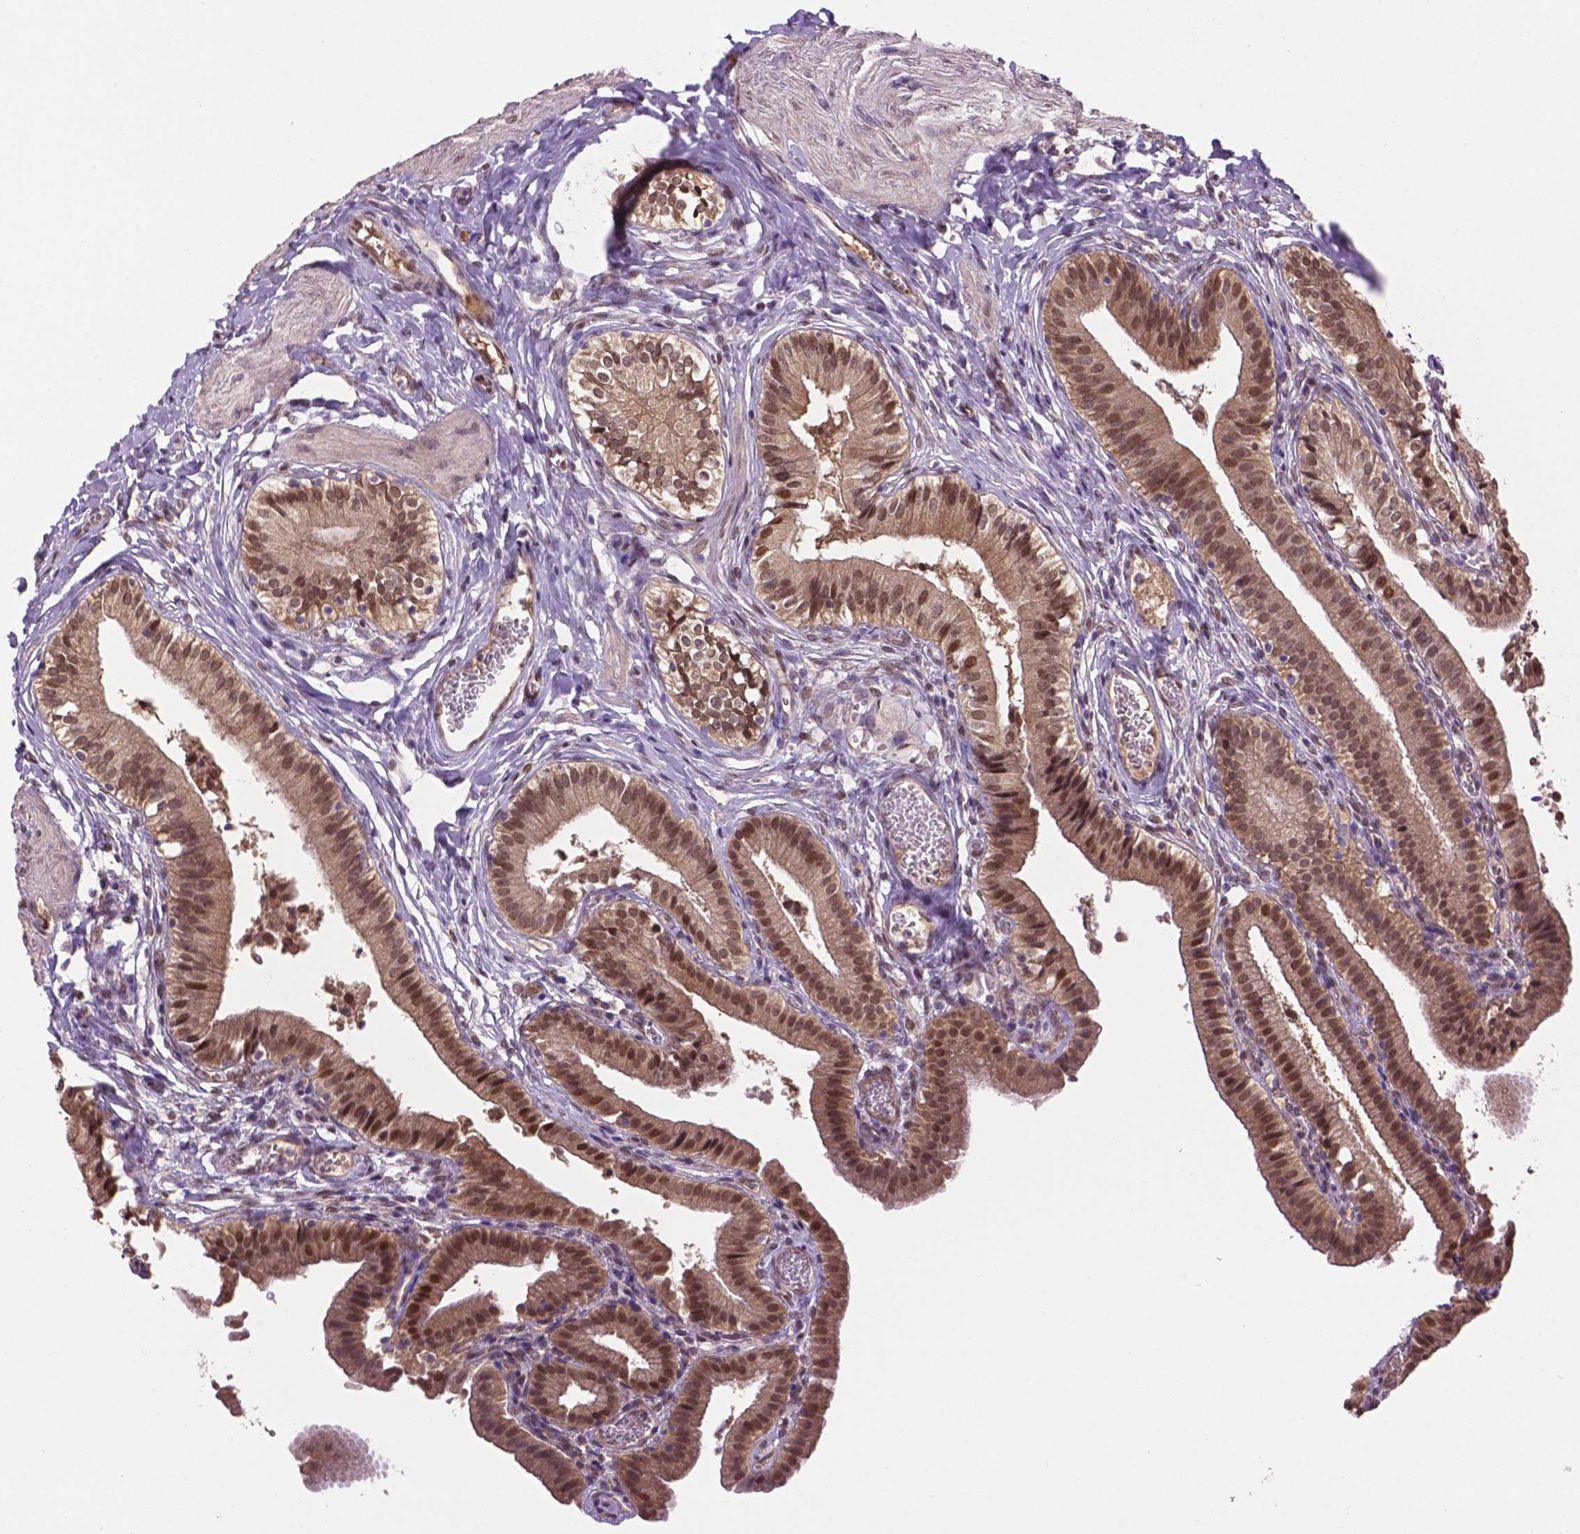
{"staining": {"intensity": "moderate", "quantity": ">75%", "location": "nuclear"}, "tissue": "gallbladder", "cell_type": "Glandular cells", "image_type": "normal", "snomed": [{"axis": "morphology", "description": "Normal tissue, NOS"}, {"axis": "topography", "description": "Gallbladder"}], "caption": "High-power microscopy captured an immunohistochemistry (IHC) micrograph of normal gallbladder, revealing moderate nuclear staining in approximately >75% of glandular cells.", "gene": "ENSG00000289700", "patient": {"sex": "female", "age": 47}}